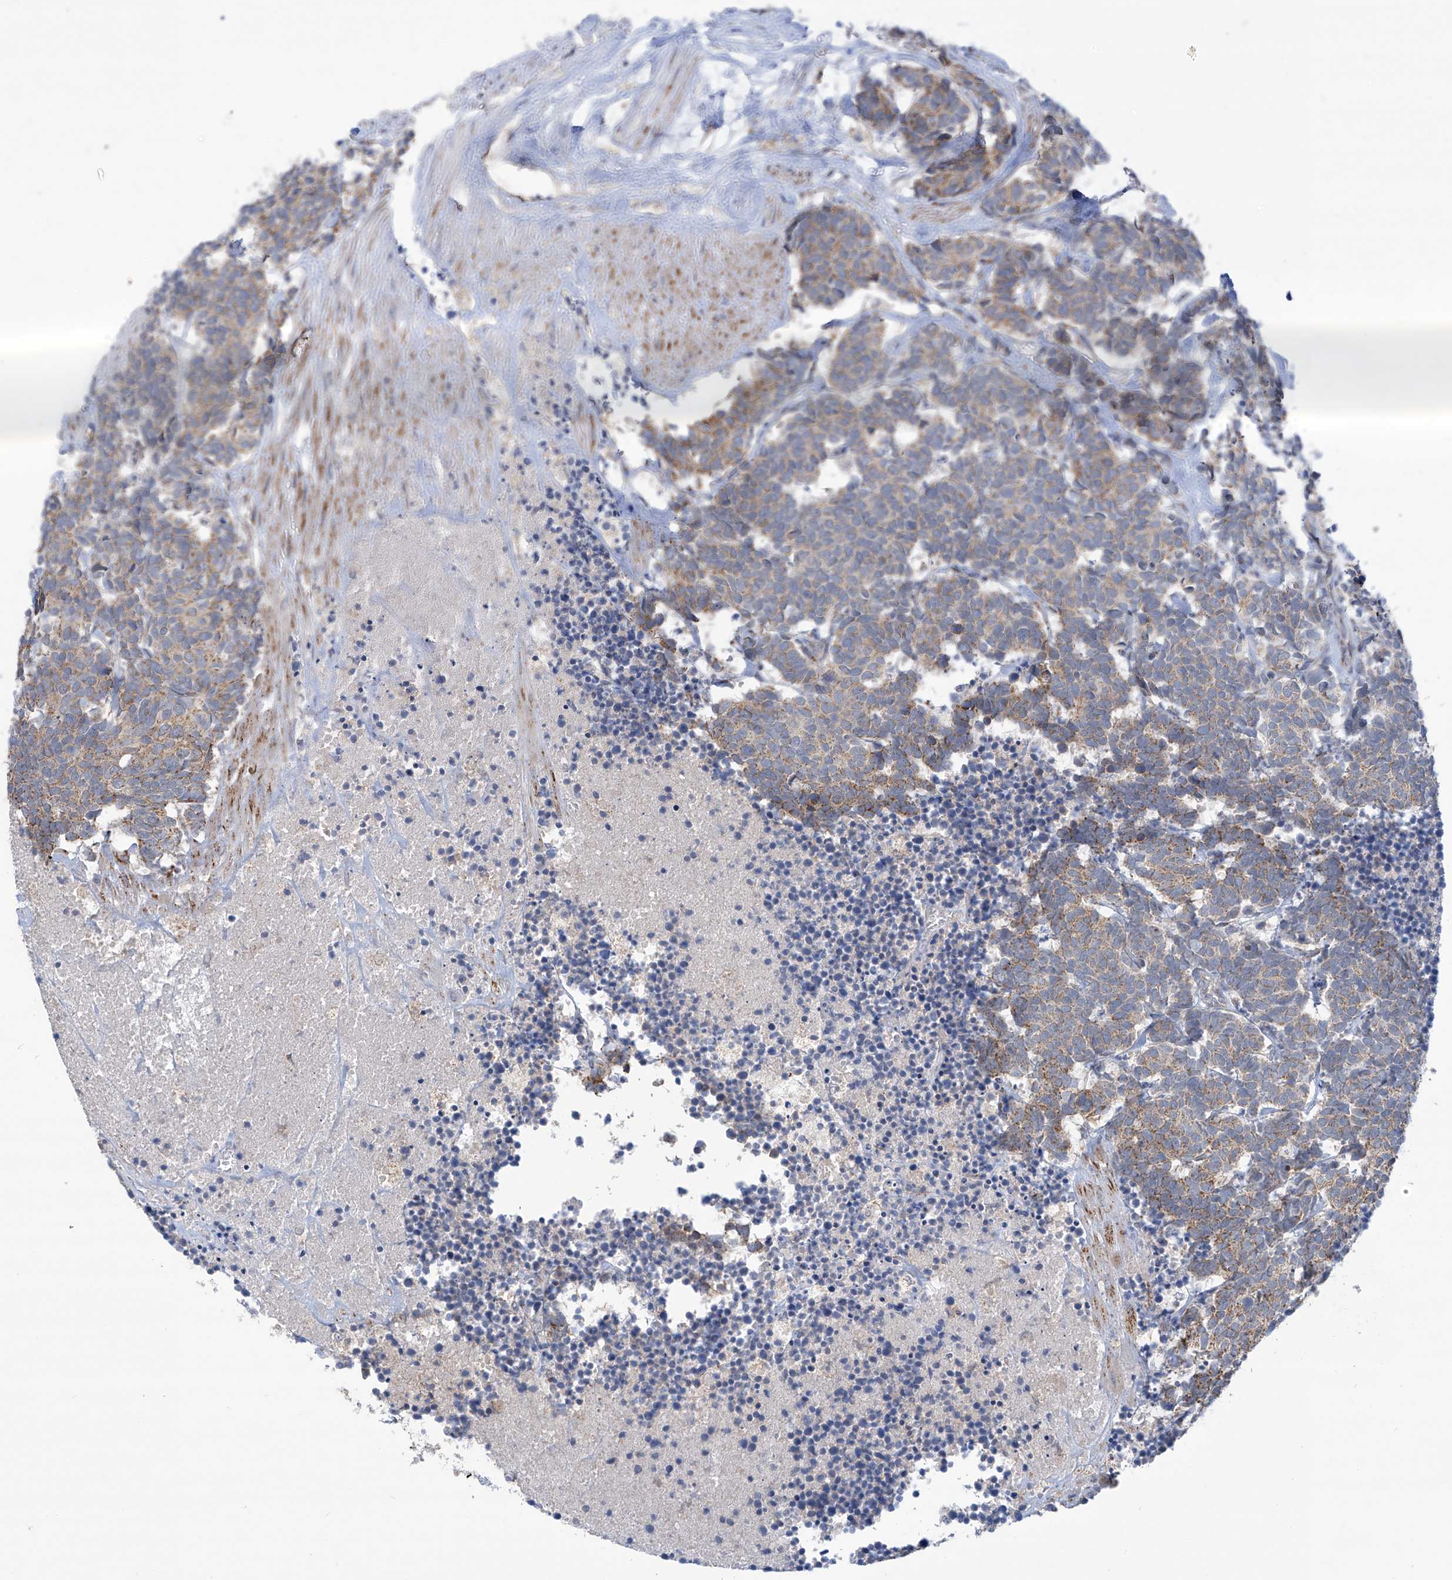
{"staining": {"intensity": "moderate", "quantity": ">75%", "location": "cytoplasmic/membranous"}, "tissue": "carcinoid", "cell_type": "Tumor cells", "image_type": "cancer", "snomed": [{"axis": "morphology", "description": "Carcinoma, NOS"}, {"axis": "morphology", "description": "Carcinoid, malignant, NOS"}, {"axis": "topography", "description": "Urinary bladder"}], "caption": "Immunohistochemical staining of carcinoma shows moderate cytoplasmic/membranous protein staining in approximately >75% of tumor cells.", "gene": "SCGB1D2", "patient": {"sex": "male", "age": 57}}